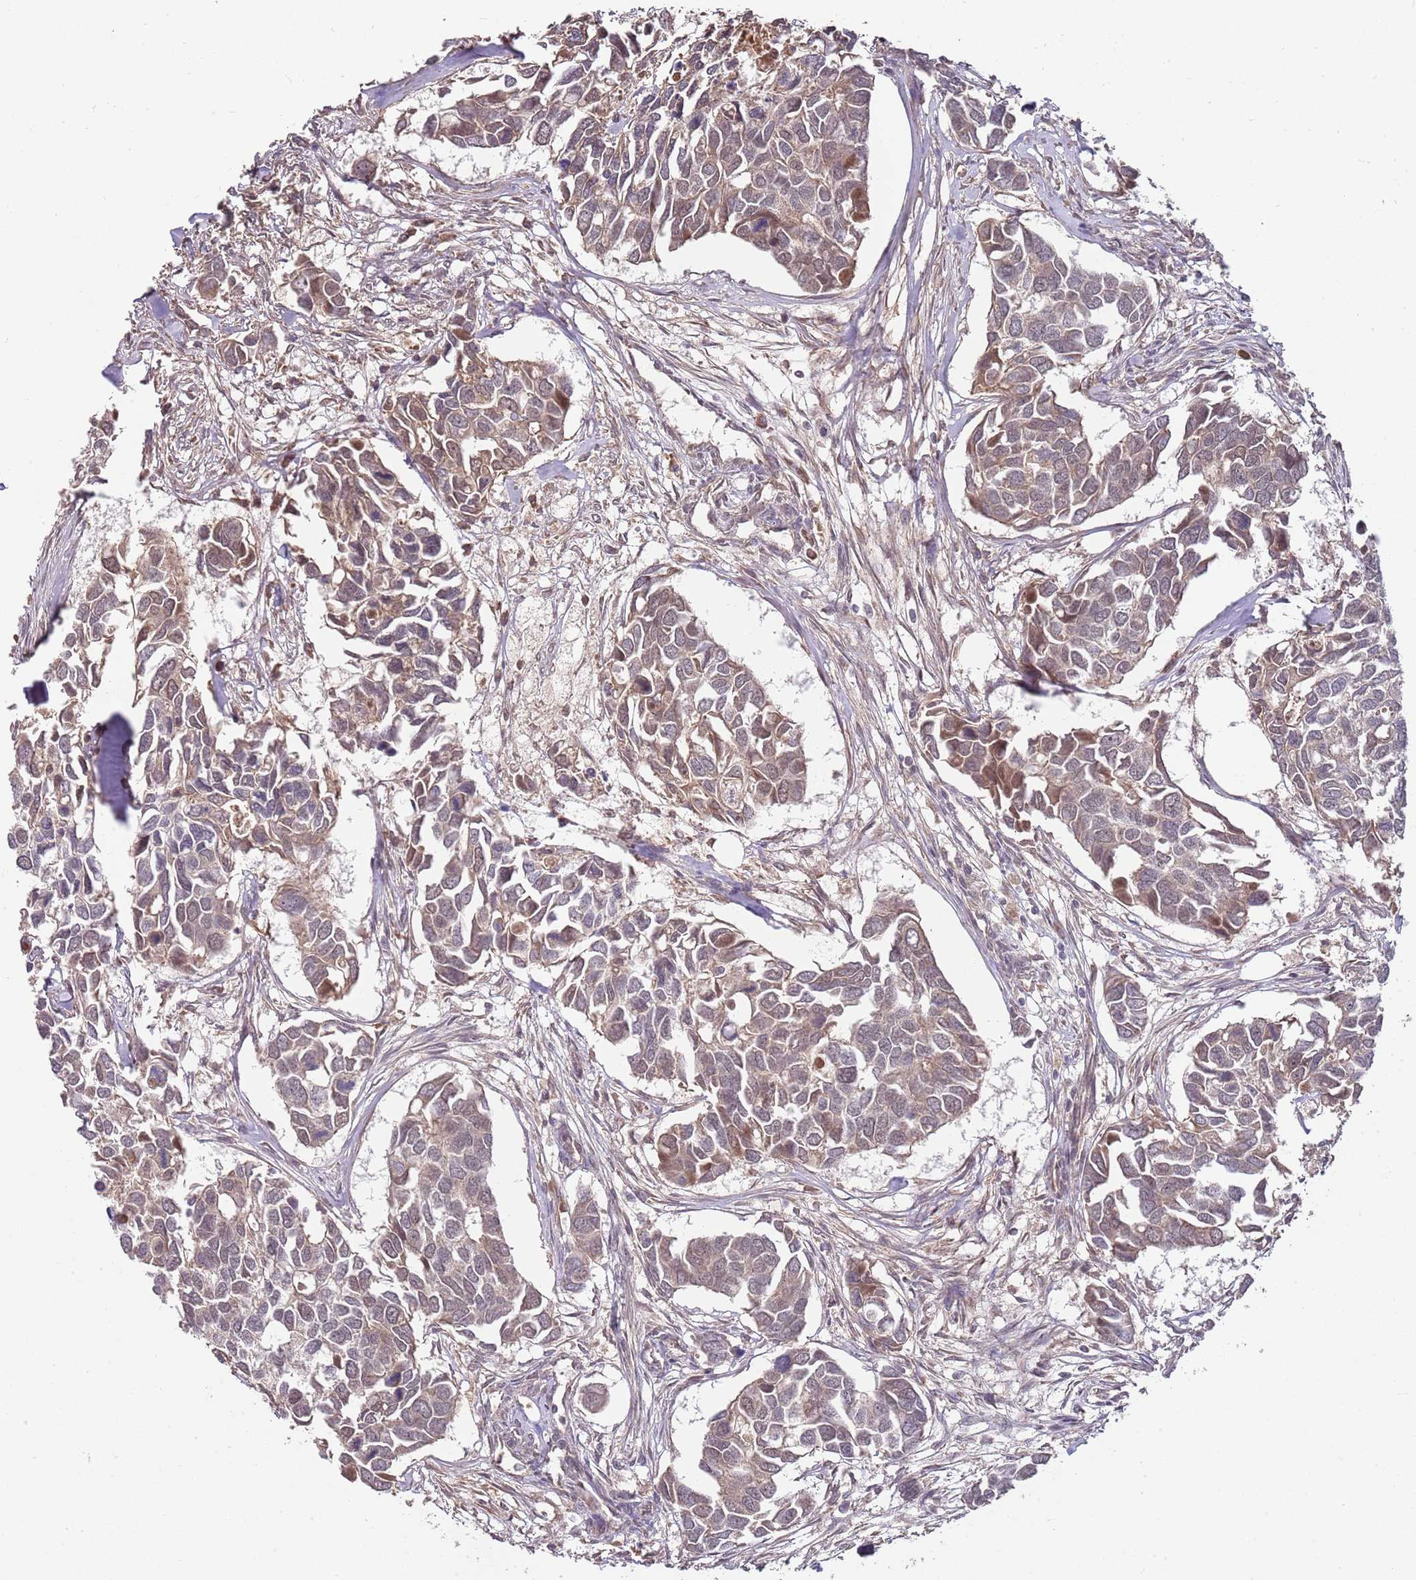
{"staining": {"intensity": "weak", "quantity": "25%-75%", "location": "cytoplasmic/membranous,nuclear"}, "tissue": "breast cancer", "cell_type": "Tumor cells", "image_type": "cancer", "snomed": [{"axis": "morphology", "description": "Duct carcinoma"}, {"axis": "topography", "description": "Breast"}], "caption": "Immunohistochemical staining of human infiltrating ductal carcinoma (breast) demonstrates low levels of weak cytoplasmic/membranous and nuclear positivity in approximately 25%-75% of tumor cells.", "gene": "LIN37", "patient": {"sex": "female", "age": 83}}